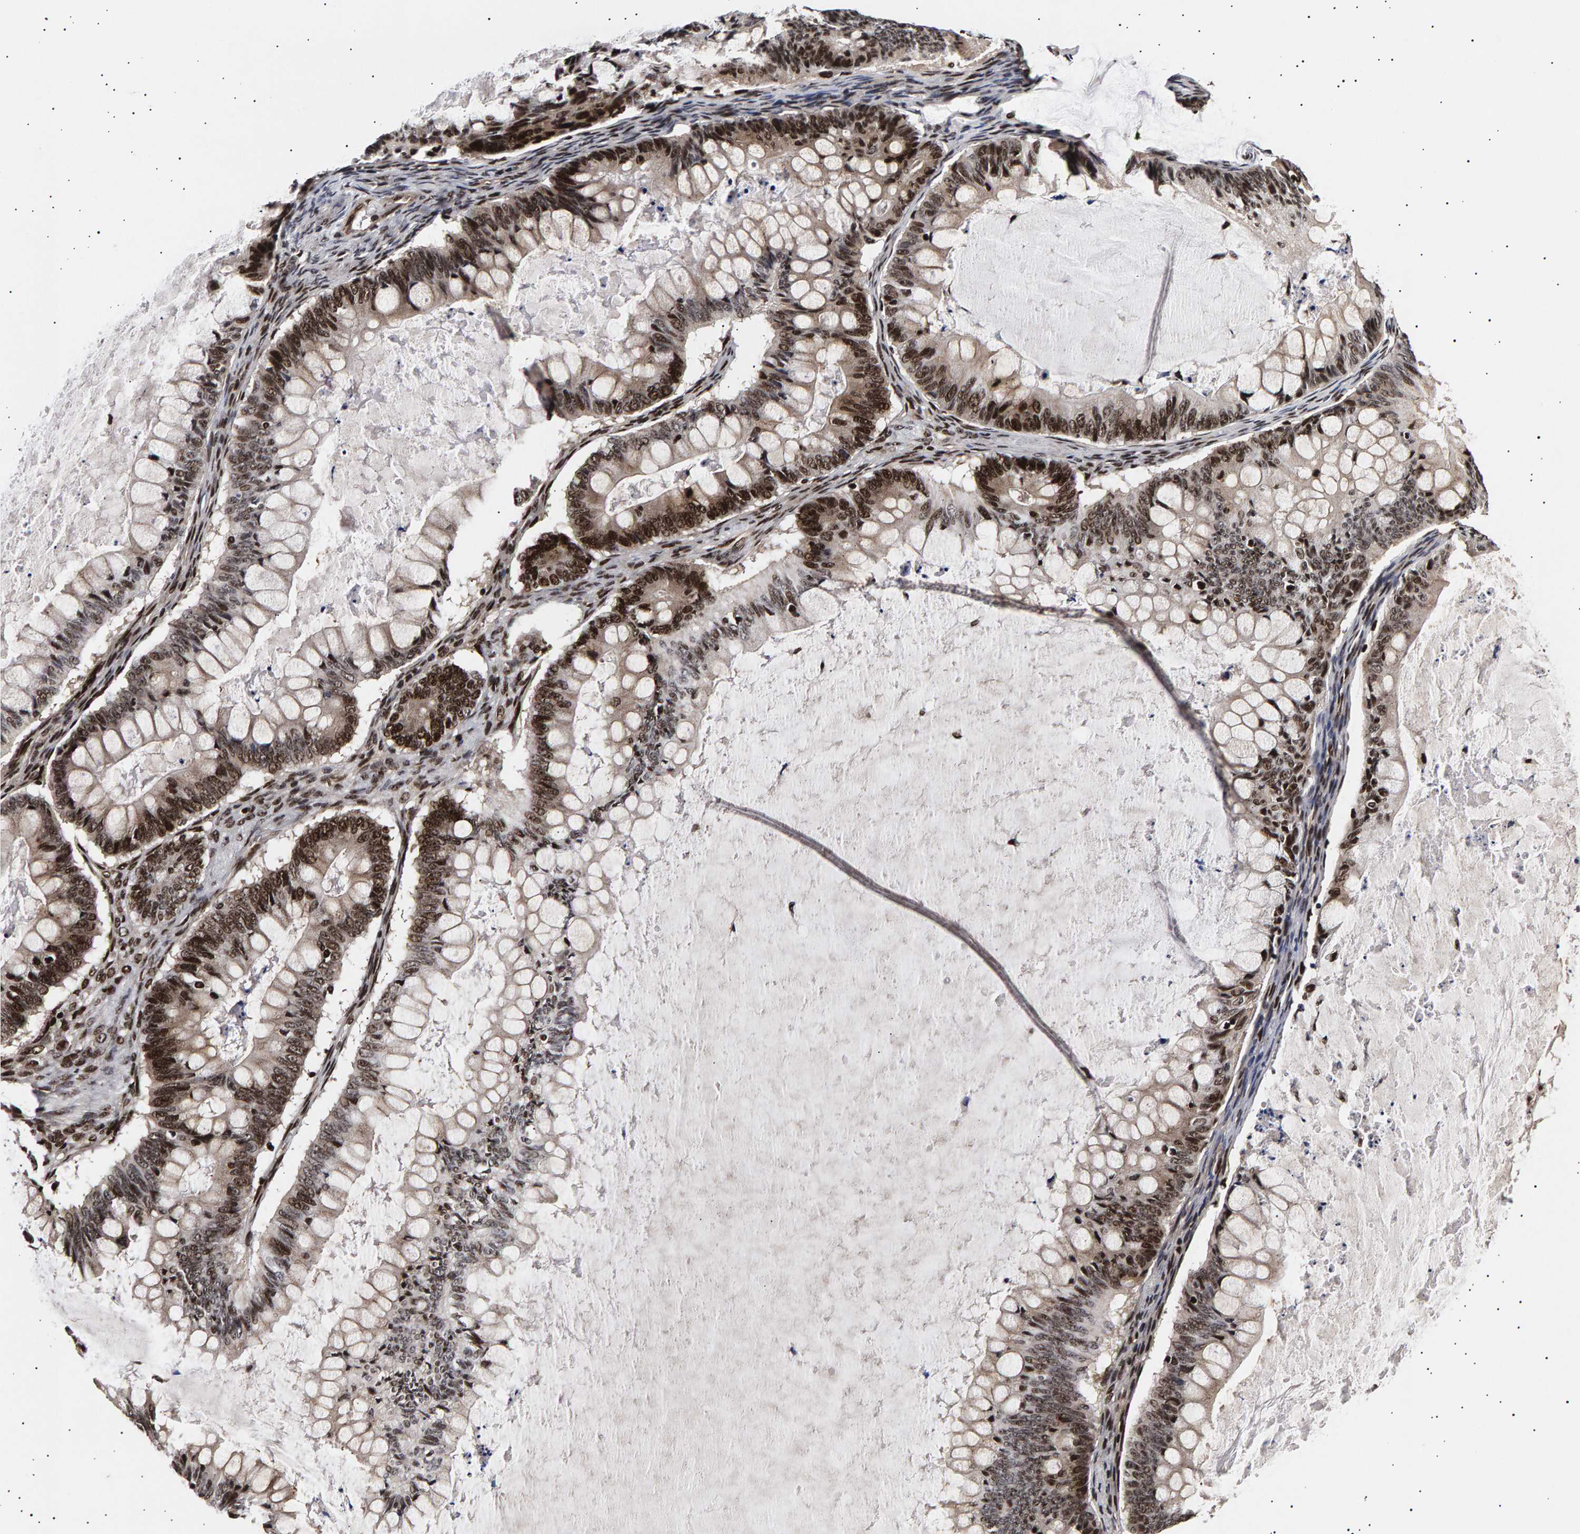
{"staining": {"intensity": "strong", "quantity": "25%-75%", "location": "nuclear"}, "tissue": "ovarian cancer", "cell_type": "Tumor cells", "image_type": "cancer", "snomed": [{"axis": "morphology", "description": "Cystadenocarcinoma, mucinous, NOS"}, {"axis": "topography", "description": "Ovary"}], "caption": "This is an image of IHC staining of mucinous cystadenocarcinoma (ovarian), which shows strong positivity in the nuclear of tumor cells.", "gene": "ANKRD40", "patient": {"sex": "female", "age": 61}}